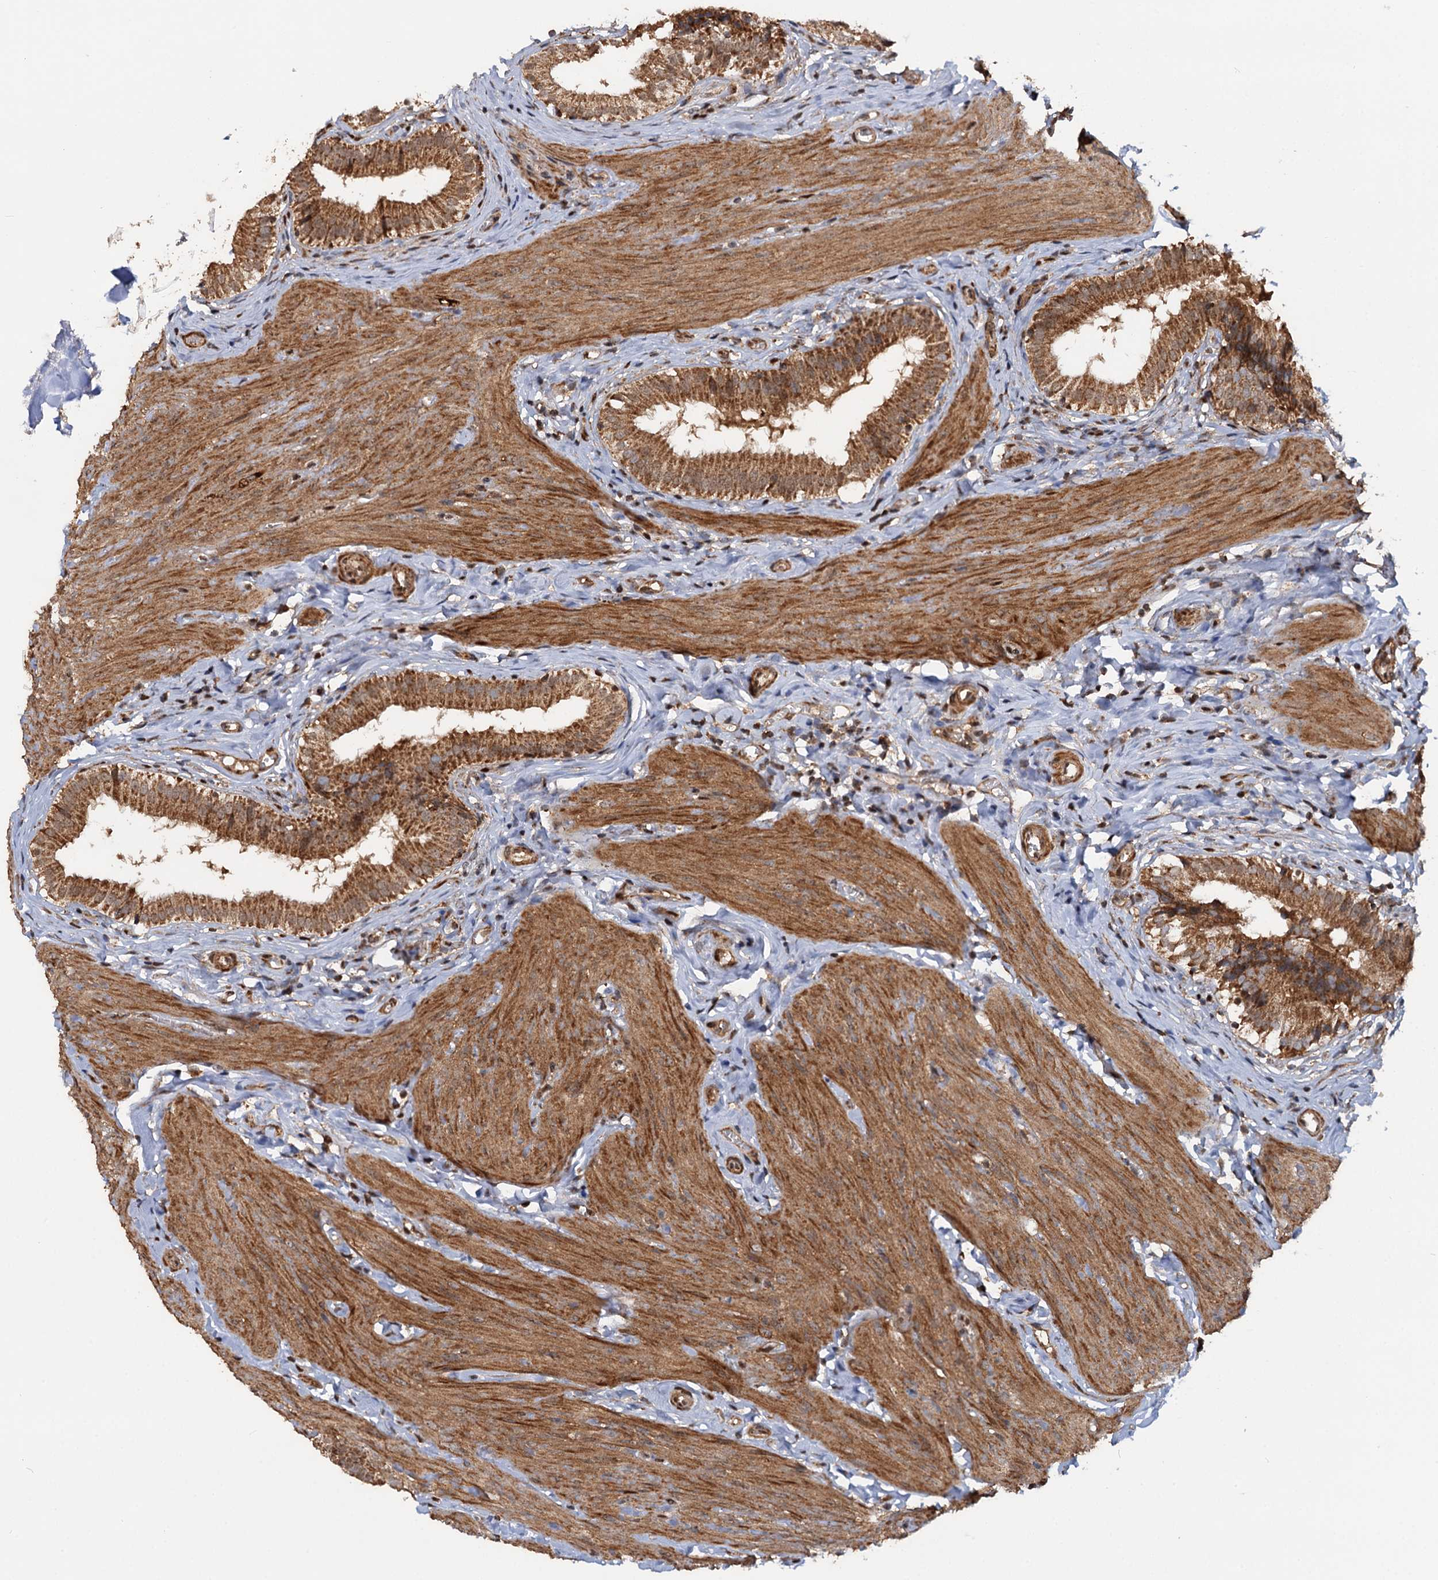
{"staining": {"intensity": "strong", "quantity": ">75%", "location": "cytoplasmic/membranous"}, "tissue": "gallbladder", "cell_type": "Glandular cells", "image_type": "normal", "snomed": [{"axis": "morphology", "description": "Normal tissue, NOS"}, {"axis": "topography", "description": "Gallbladder"}], "caption": "The image exhibits staining of unremarkable gallbladder, revealing strong cytoplasmic/membranous protein expression (brown color) within glandular cells.", "gene": "CEP76", "patient": {"sex": "female", "age": 47}}